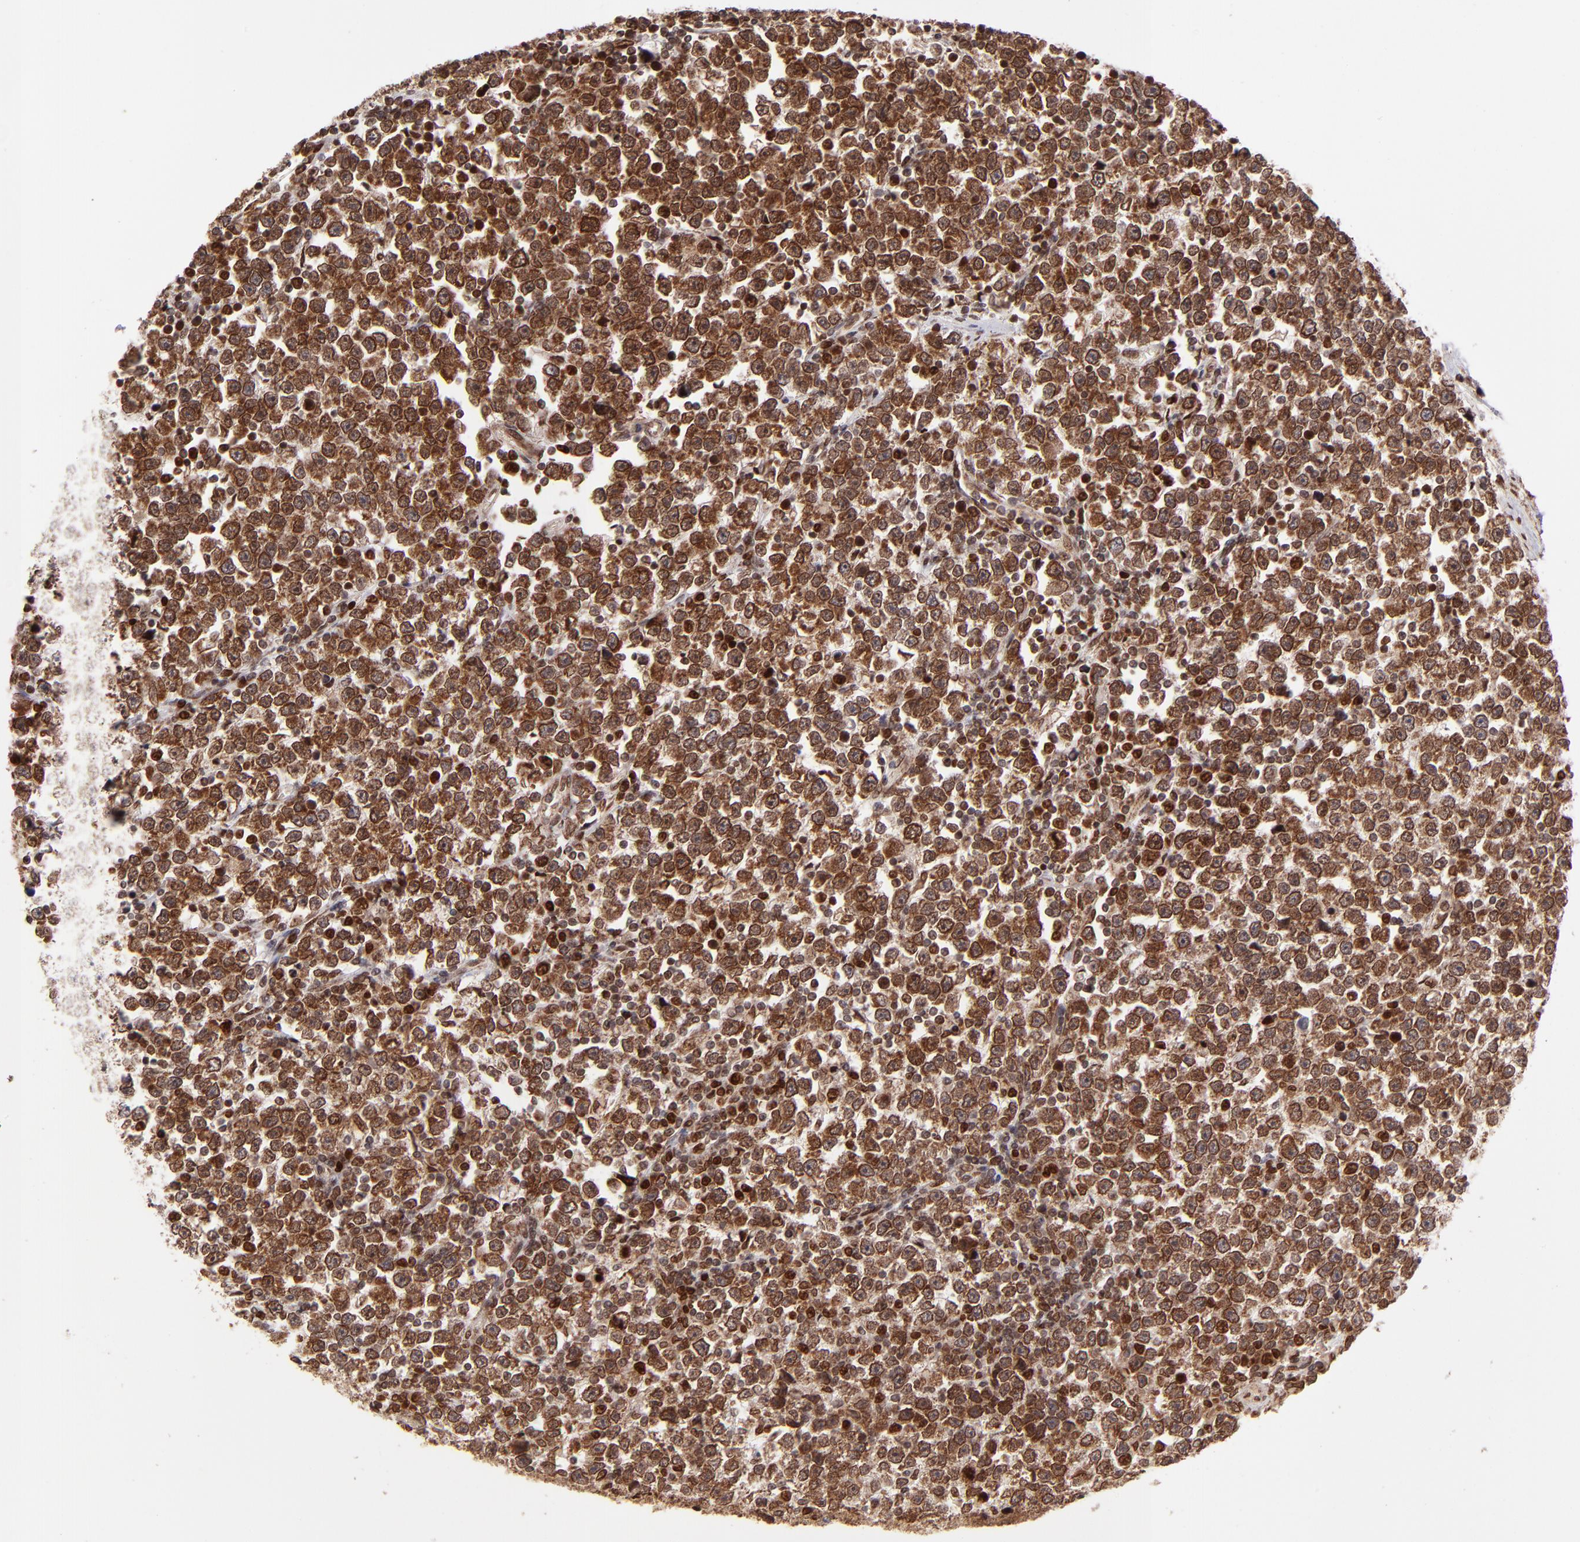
{"staining": {"intensity": "strong", "quantity": ">75%", "location": "cytoplasmic/membranous,nuclear"}, "tissue": "testis cancer", "cell_type": "Tumor cells", "image_type": "cancer", "snomed": [{"axis": "morphology", "description": "Seminoma, NOS"}, {"axis": "topography", "description": "Testis"}], "caption": "Testis cancer was stained to show a protein in brown. There is high levels of strong cytoplasmic/membranous and nuclear staining in about >75% of tumor cells.", "gene": "TOP1MT", "patient": {"sex": "male", "age": 43}}